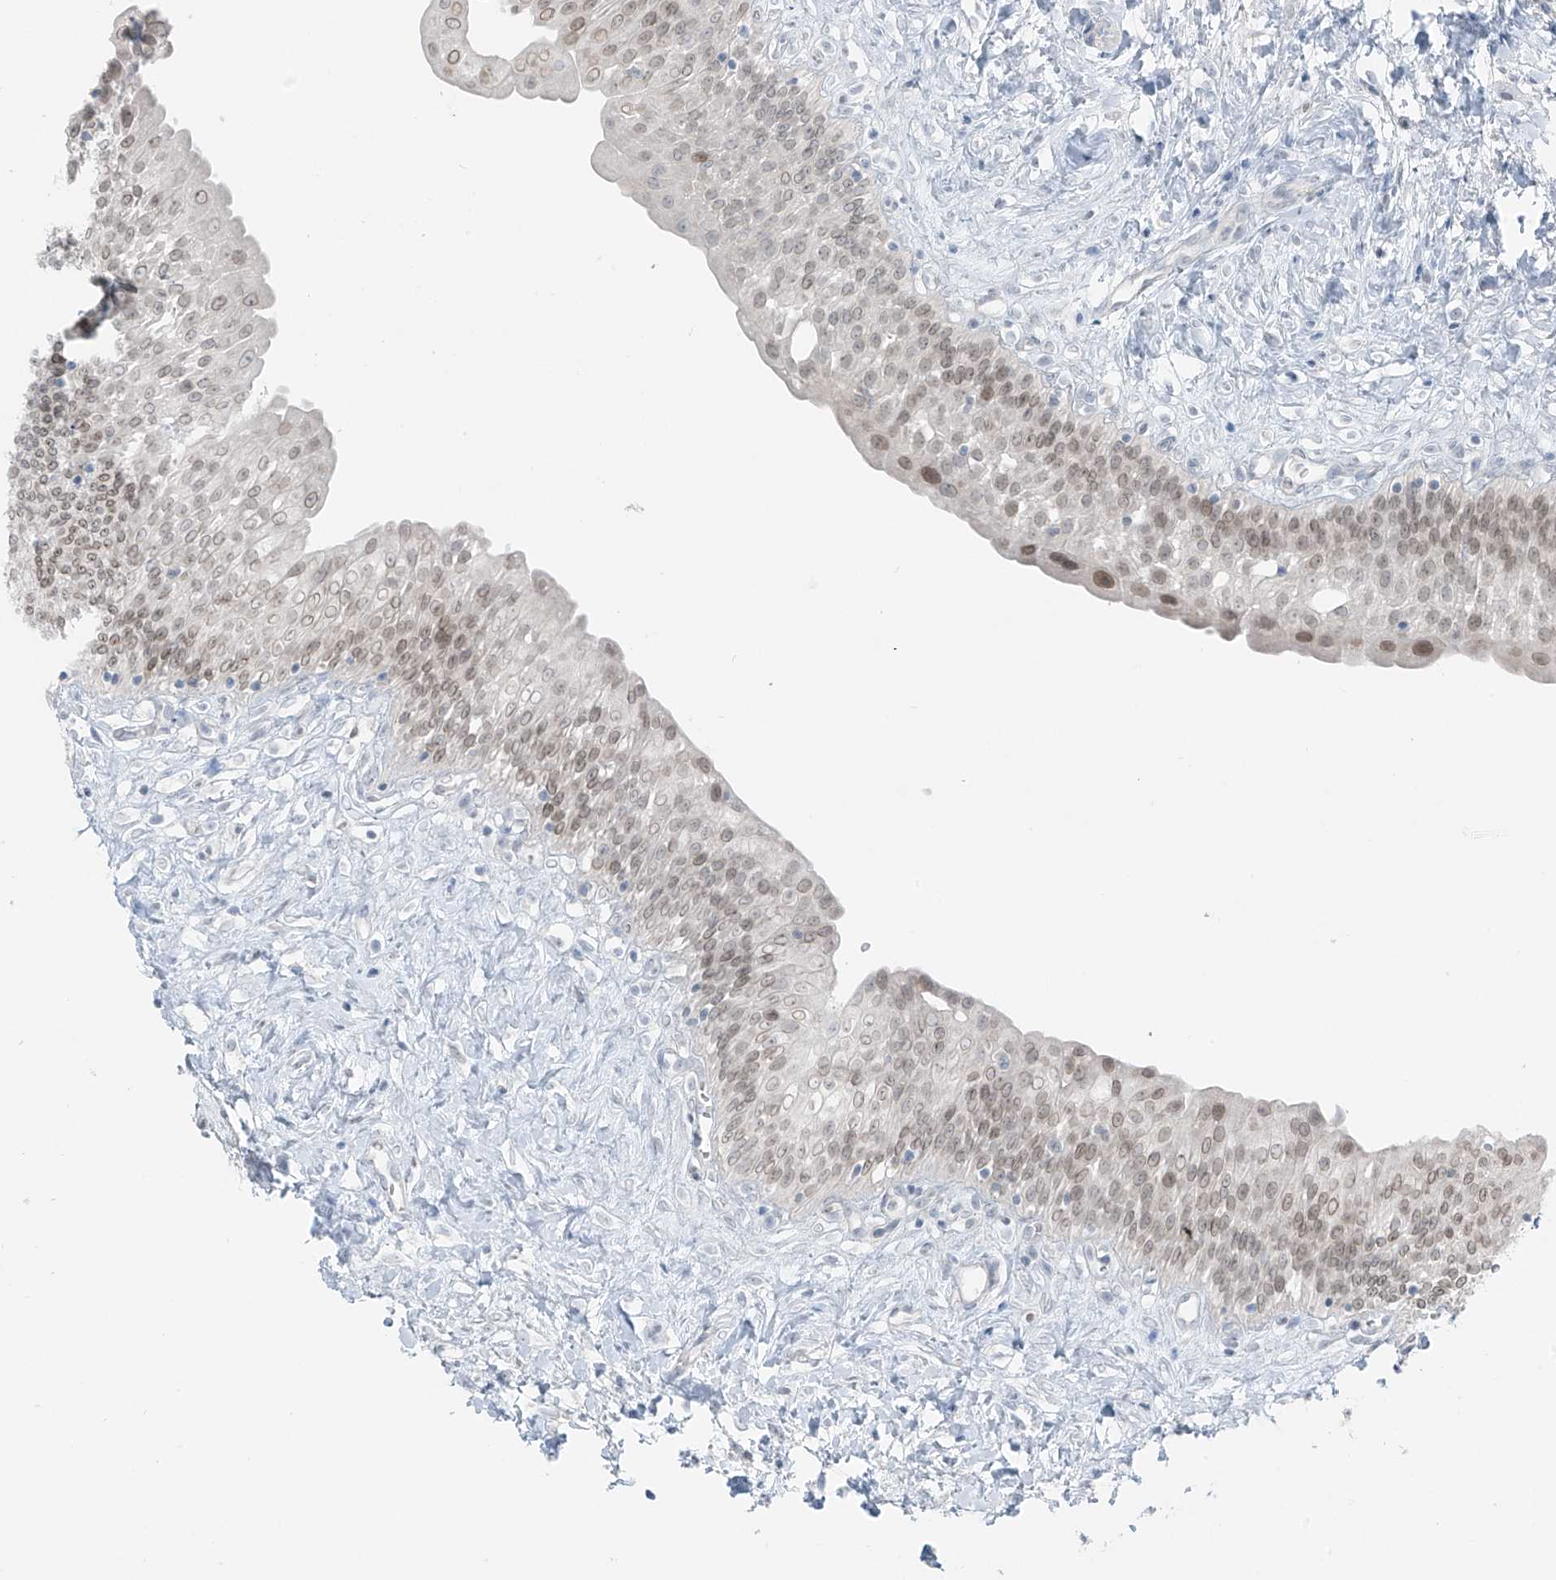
{"staining": {"intensity": "moderate", "quantity": ">75%", "location": "nuclear"}, "tissue": "urinary bladder", "cell_type": "Urothelial cells", "image_type": "normal", "snomed": [{"axis": "morphology", "description": "Normal tissue, NOS"}, {"axis": "topography", "description": "Urinary bladder"}], "caption": "This image shows immunohistochemistry staining of unremarkable urinary bladder, with medium moderate nuclear staining in approximately >75% of urothelial cells.", "gene": "PRDM6", "patient": {"sex": "male", "age": 51}}